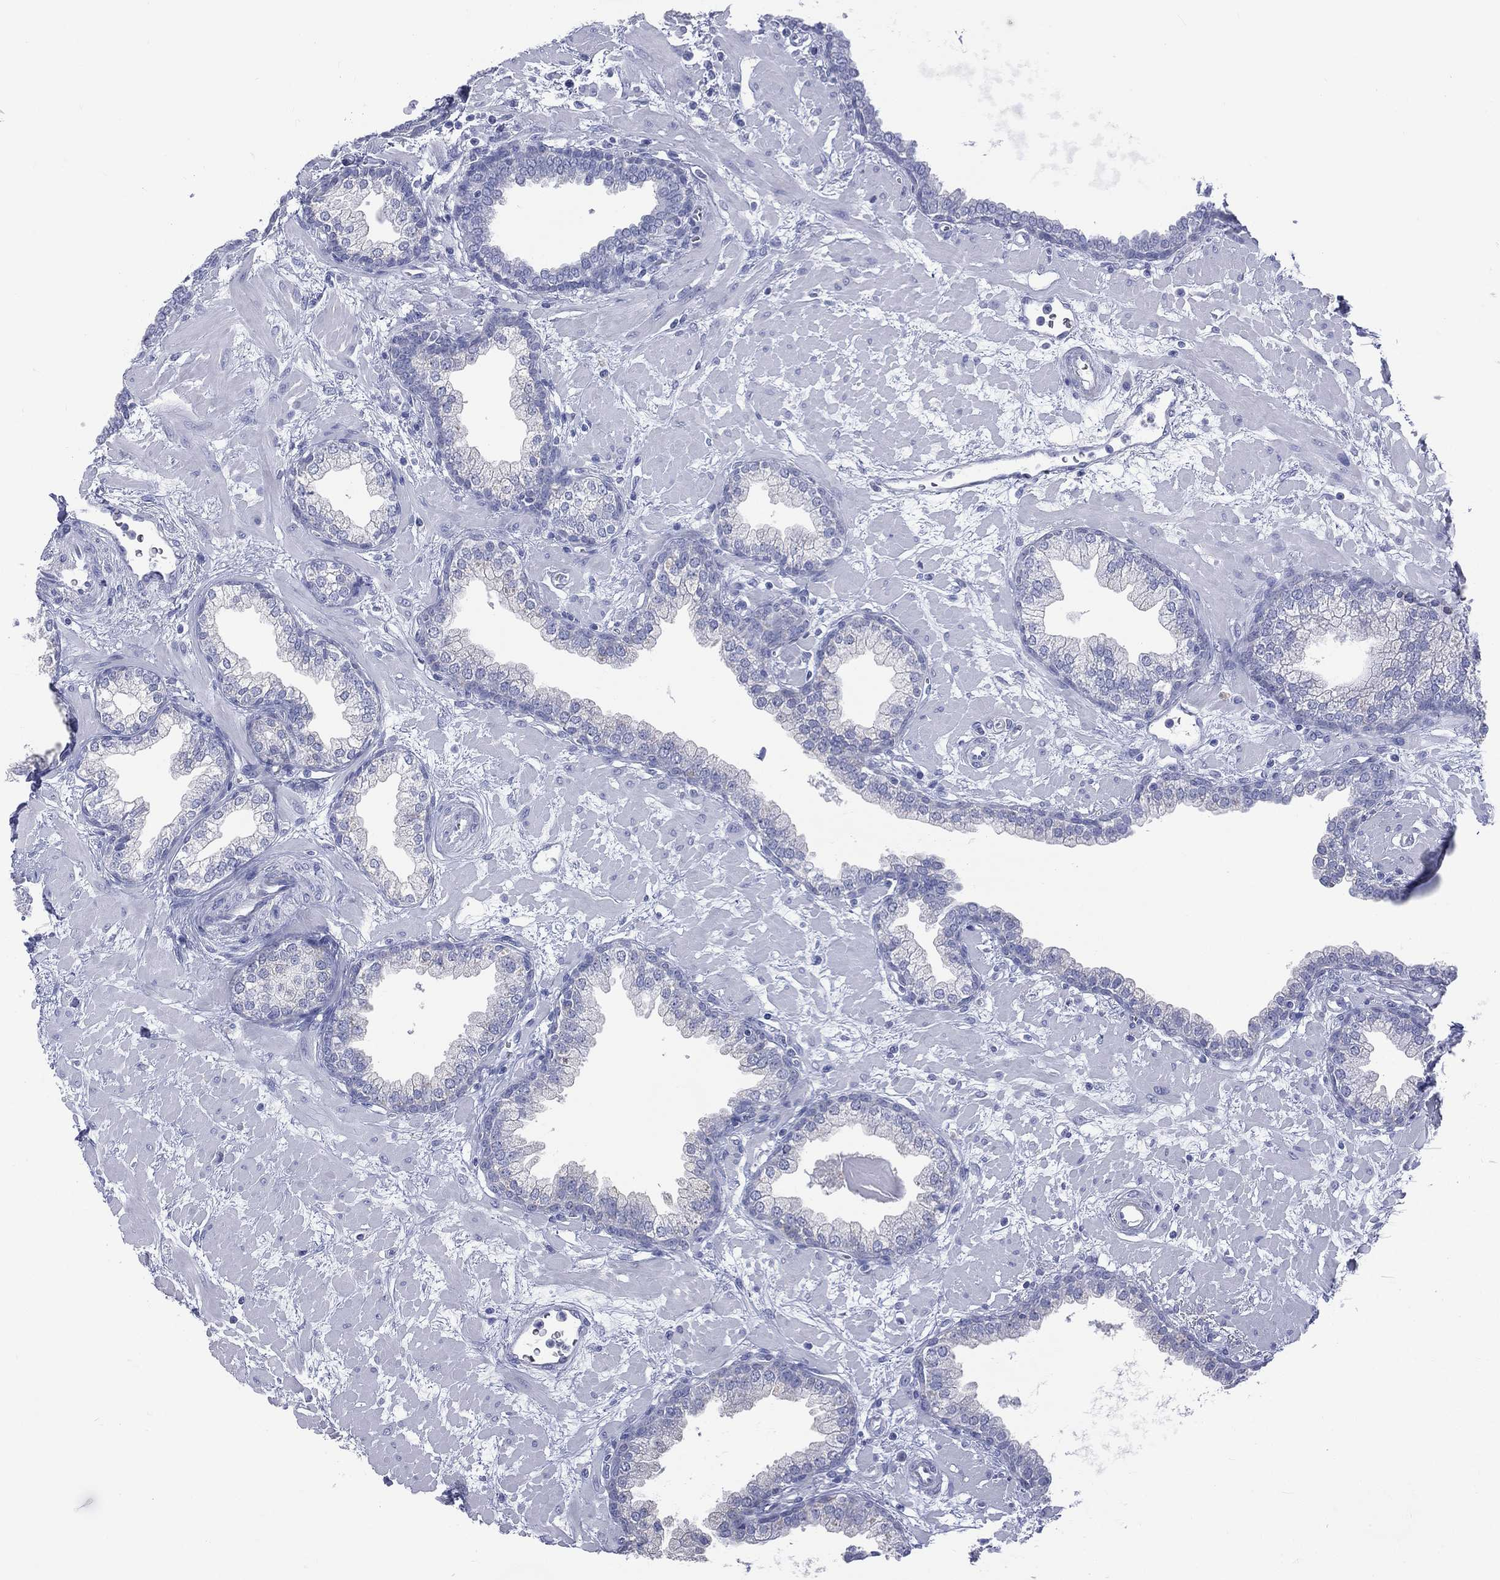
{"staining": {"intensity": "negative", "quantity": "none", "location": "none"}, "tissue": "prostate", "cell_type": "Glandular cells", "image_type": "normal", "snomed": [{"axis": "morphology", "description": "Normal tissue, NOS"}, {"axis": "topography", "description": "Prostate"}], "caption": "Protein analysis of normal prostate reveals no significant expression in glandular cells. (DAB (3,3'-diaminobenzidine) immunohistochemistry visualized using brightfield microscopy, high magnification).", "gene": "CES2", "patient": {"sex": "male", "age": 63}}